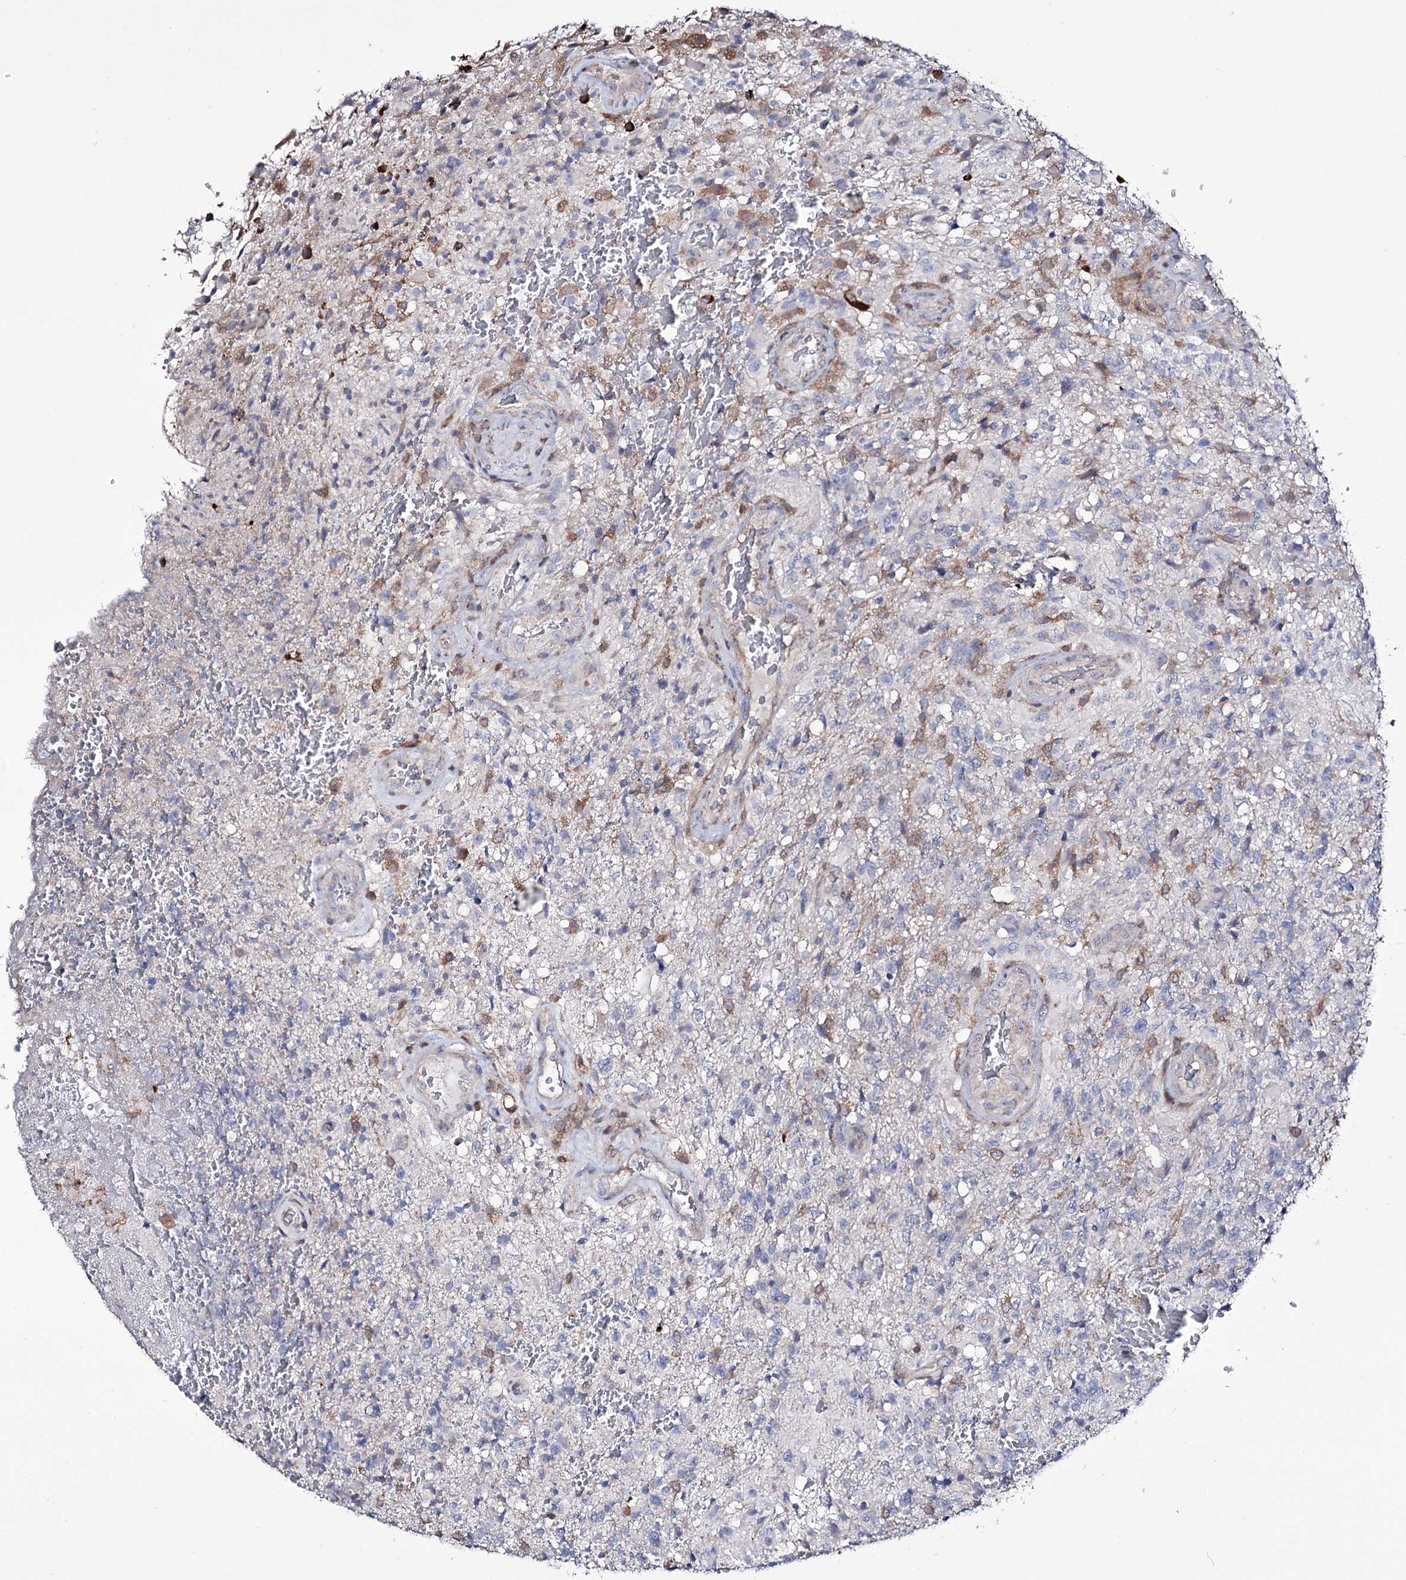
{"staining": {"intensity": "moderate", "quantity": "<25%", "location": "cytoplasmic/membranous"}, "tissue": "glioma", "cell_type": "Tumor cells", "image_type": "cancer", "snomed": [{"axis": "morphology", "description": "Glioma, malignant, High grade"}, {"axis": "topography", "description": "Brain"}], "caption": "The photomicrograph shows a brown stain indicating the presence of a protein in the cytoplasmic/membranous of tumor cells in glioma.", "gene": "PTER", "patient": {"sex": "male", "age": 56}}